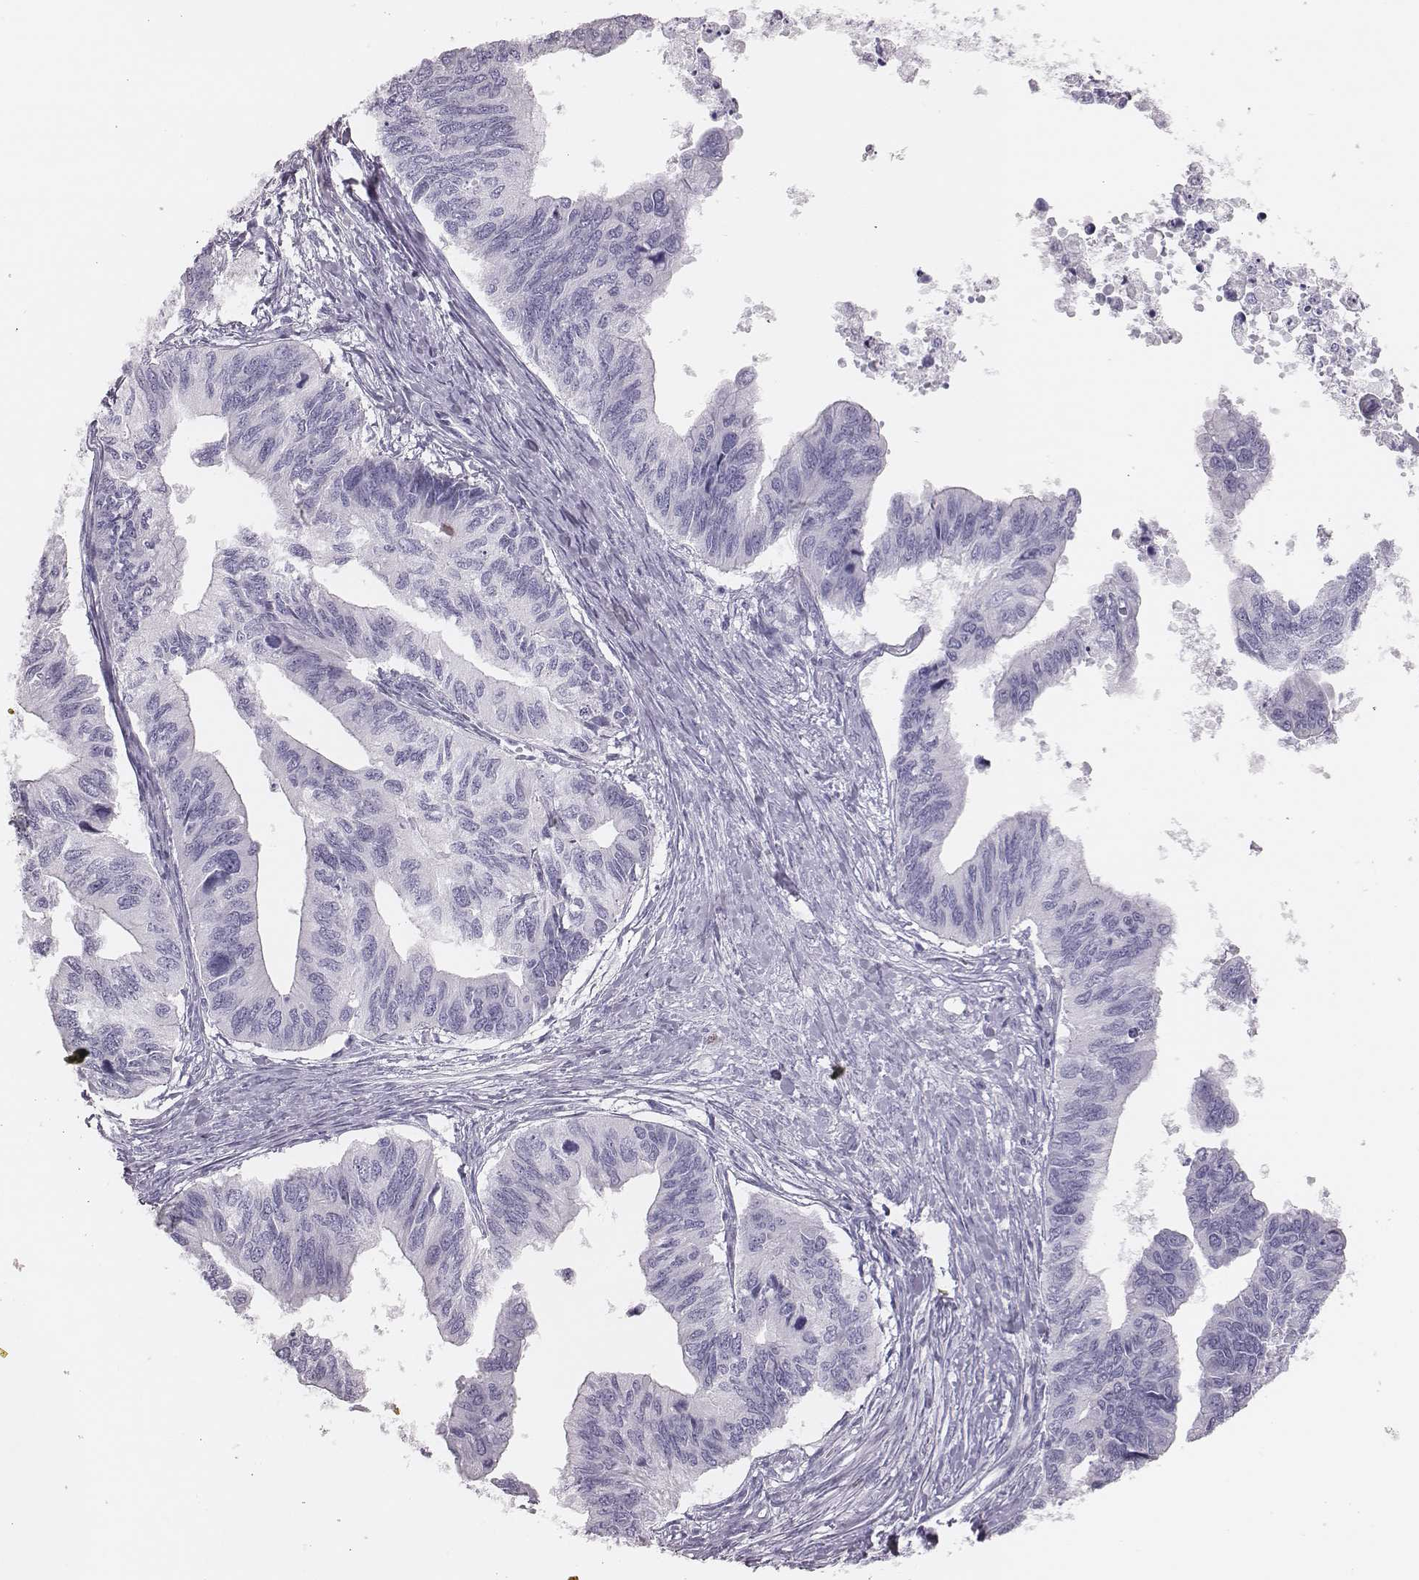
{"staining": {"intensity": "negative", "quantity": "none", "location": "none"}, "tissue": "ovarian cancer", "cell_type": "Tumor cells", "image_type": "cancer", "snomed": [{"axis": "morphology", "description": "Cystadenocarcinoma, mucinous, NOS"}, {"axis": "topography", "description": "Ovary"}], "caption": "Image shows no protein expression in tumor cells of ovarian cancer (mucinous cystadenocarcinoma) tissue.", "gene": "H1-6", "patient": {"sex": "female", "age": 76}}